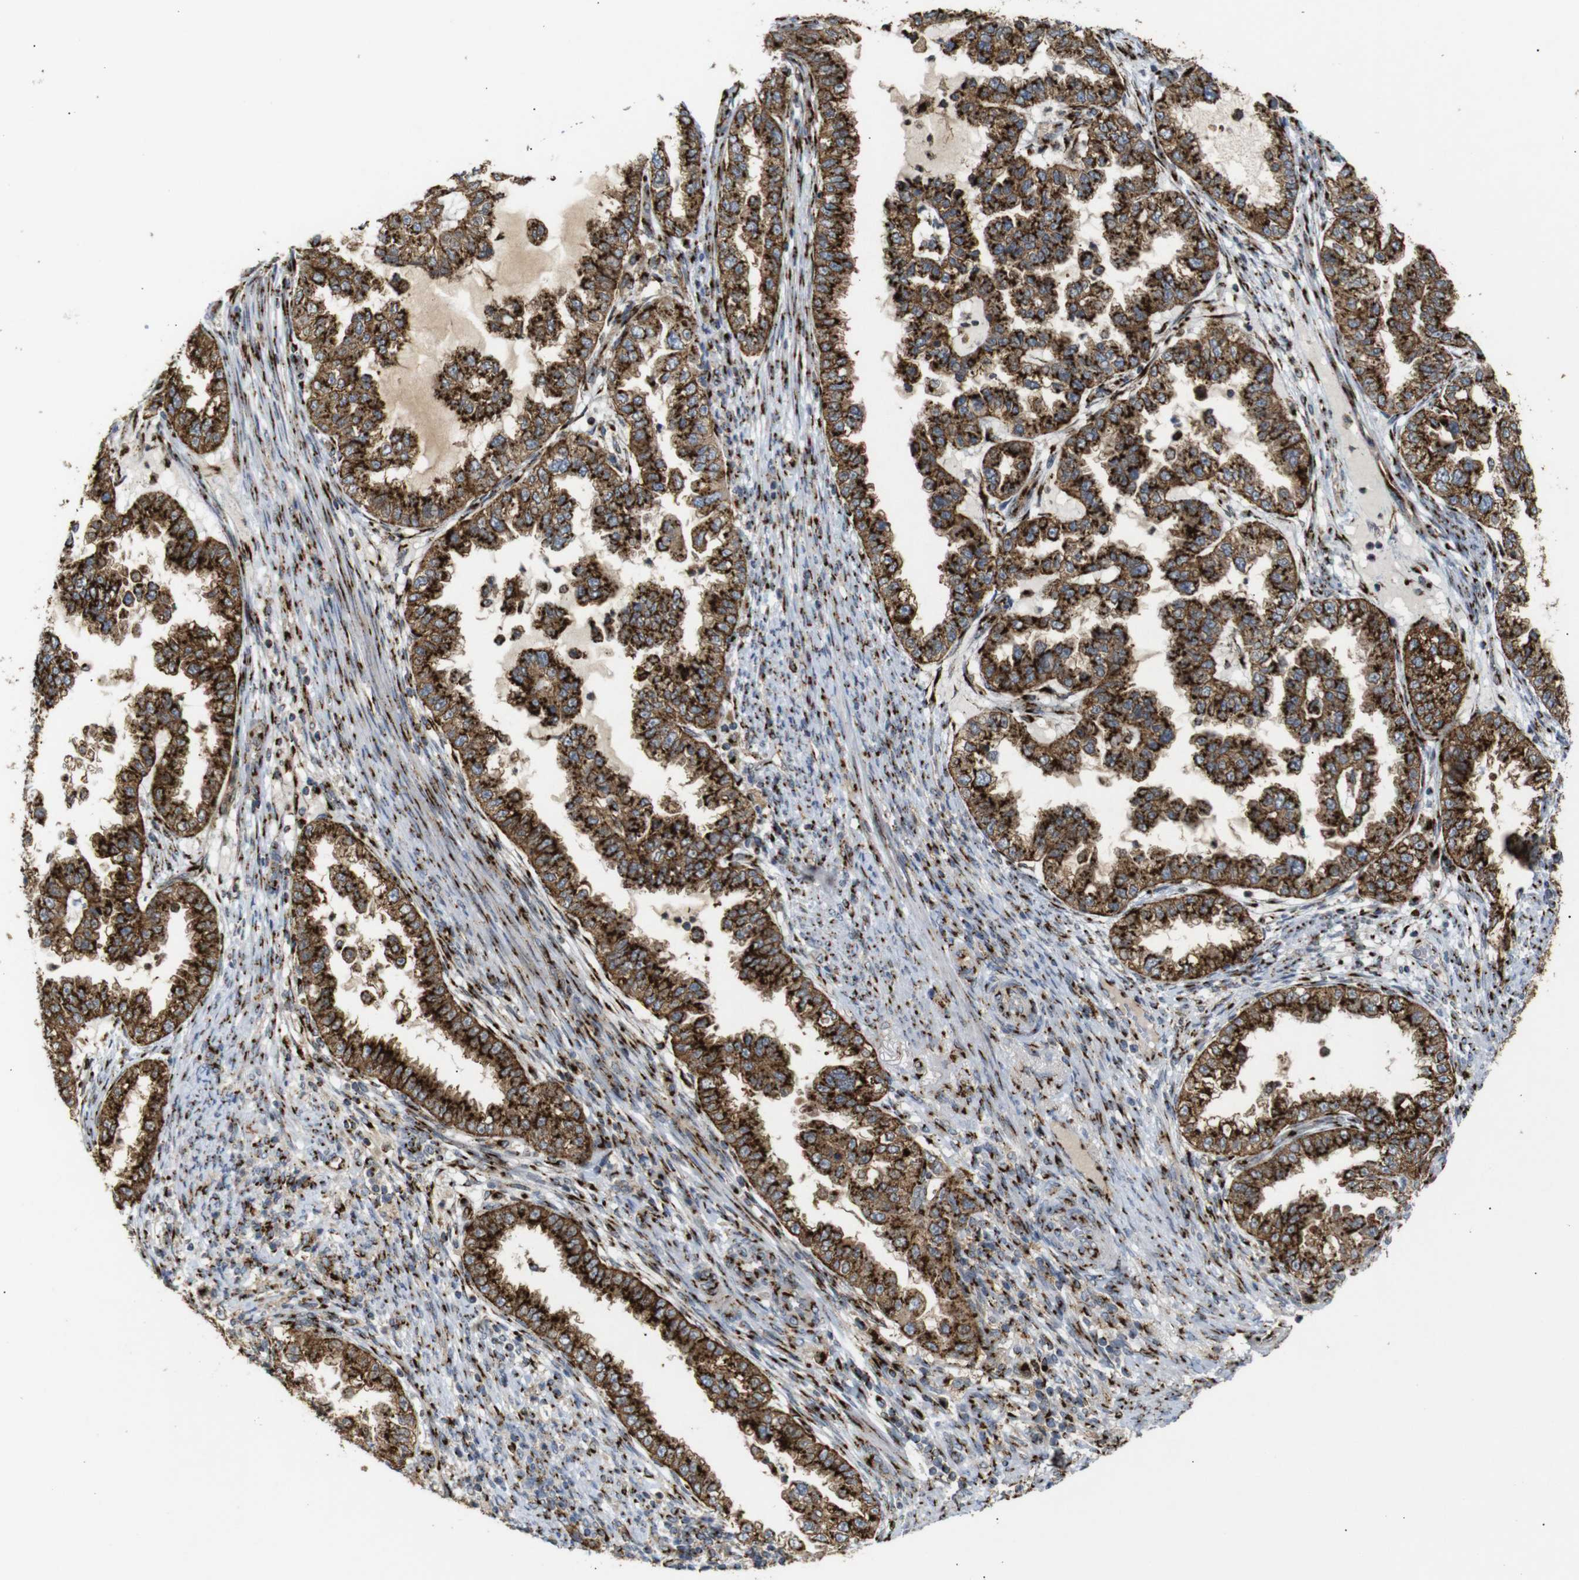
{"staining": {"intensity": "strong", "quantity": ">75%", "location": "cytoplasmic/membranous"}, "tissue": "endometrial cancer", "cell_type": "Tumor cells", "image_type": "cancer", "snomed": [{"axis": "morphology", "description": "Adenocarcinoma, NOS"}, {"axis": "topography", "description": "Endometrium"}], "caption": "Immunohistochemical staining of human endometrial cancer (adenocarcinoma) reveals high levels of strong cytoplasmic/membranous protein staining in approximately >75% of tumor cells.", "gene": "TGOLN2", "patient": {"sex": "female", "age": 85}}